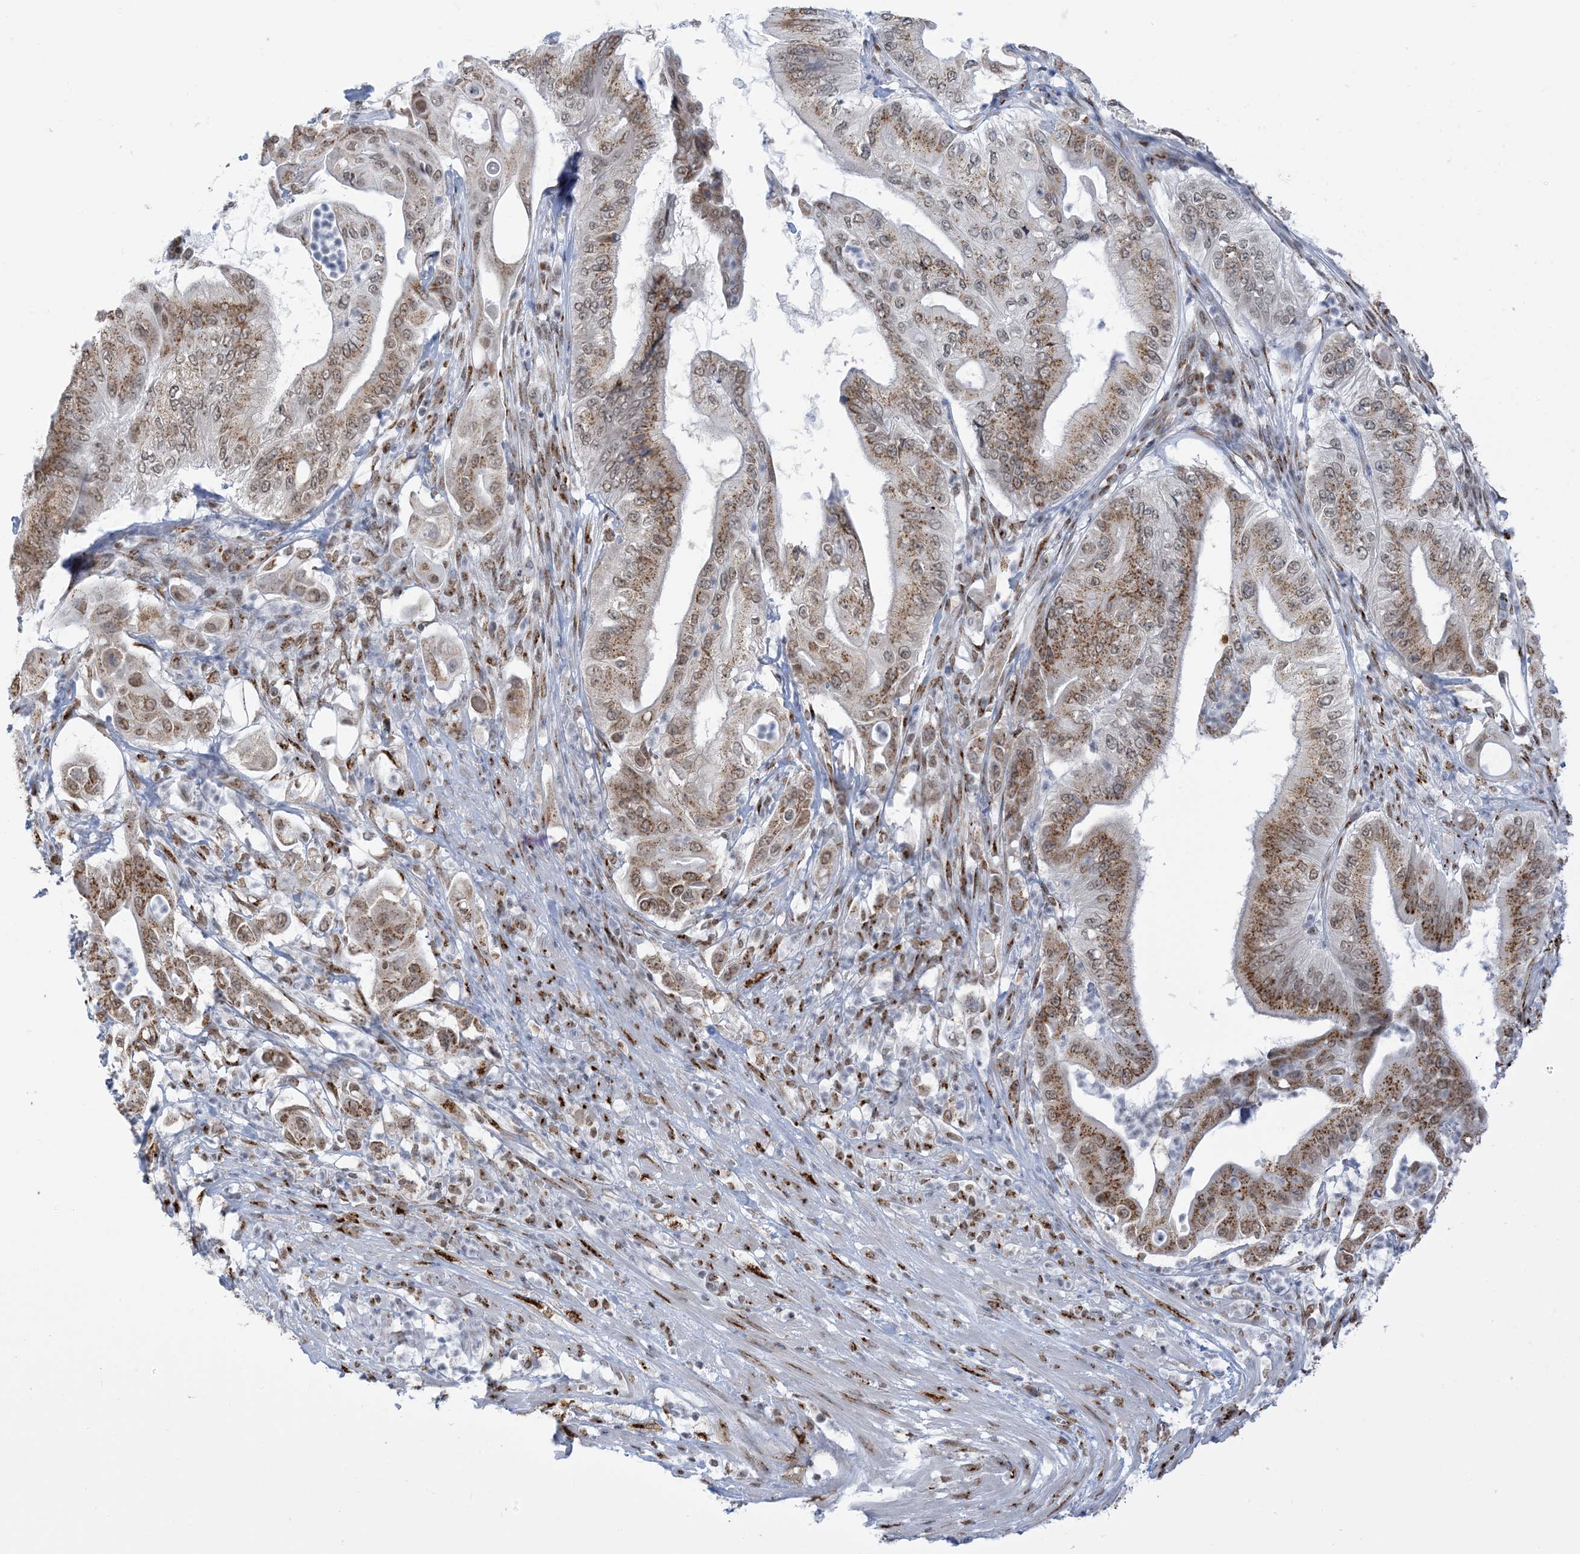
{"staining": {"intensity": "moderate", "quantity": ">75%", "location": "cytoplasmic/membranous,nuclear"}, "tissue": "pancreatic cancer", "cell_type": "Tumor cells", "image_type": "cancer", "snomed": [{"axis": "morphology", "description": "Adenocarcinoma, NOS"}, {"axis": "topography", "description": "Pancreas"}], "caption": "Moderate cytoplasmic/membranous and nuclear staining is appreciated in about >75% of tumor cells in pancreatic cancer.", "gene": "GPR107", "patient": {"sex": "female", "age": 77}}